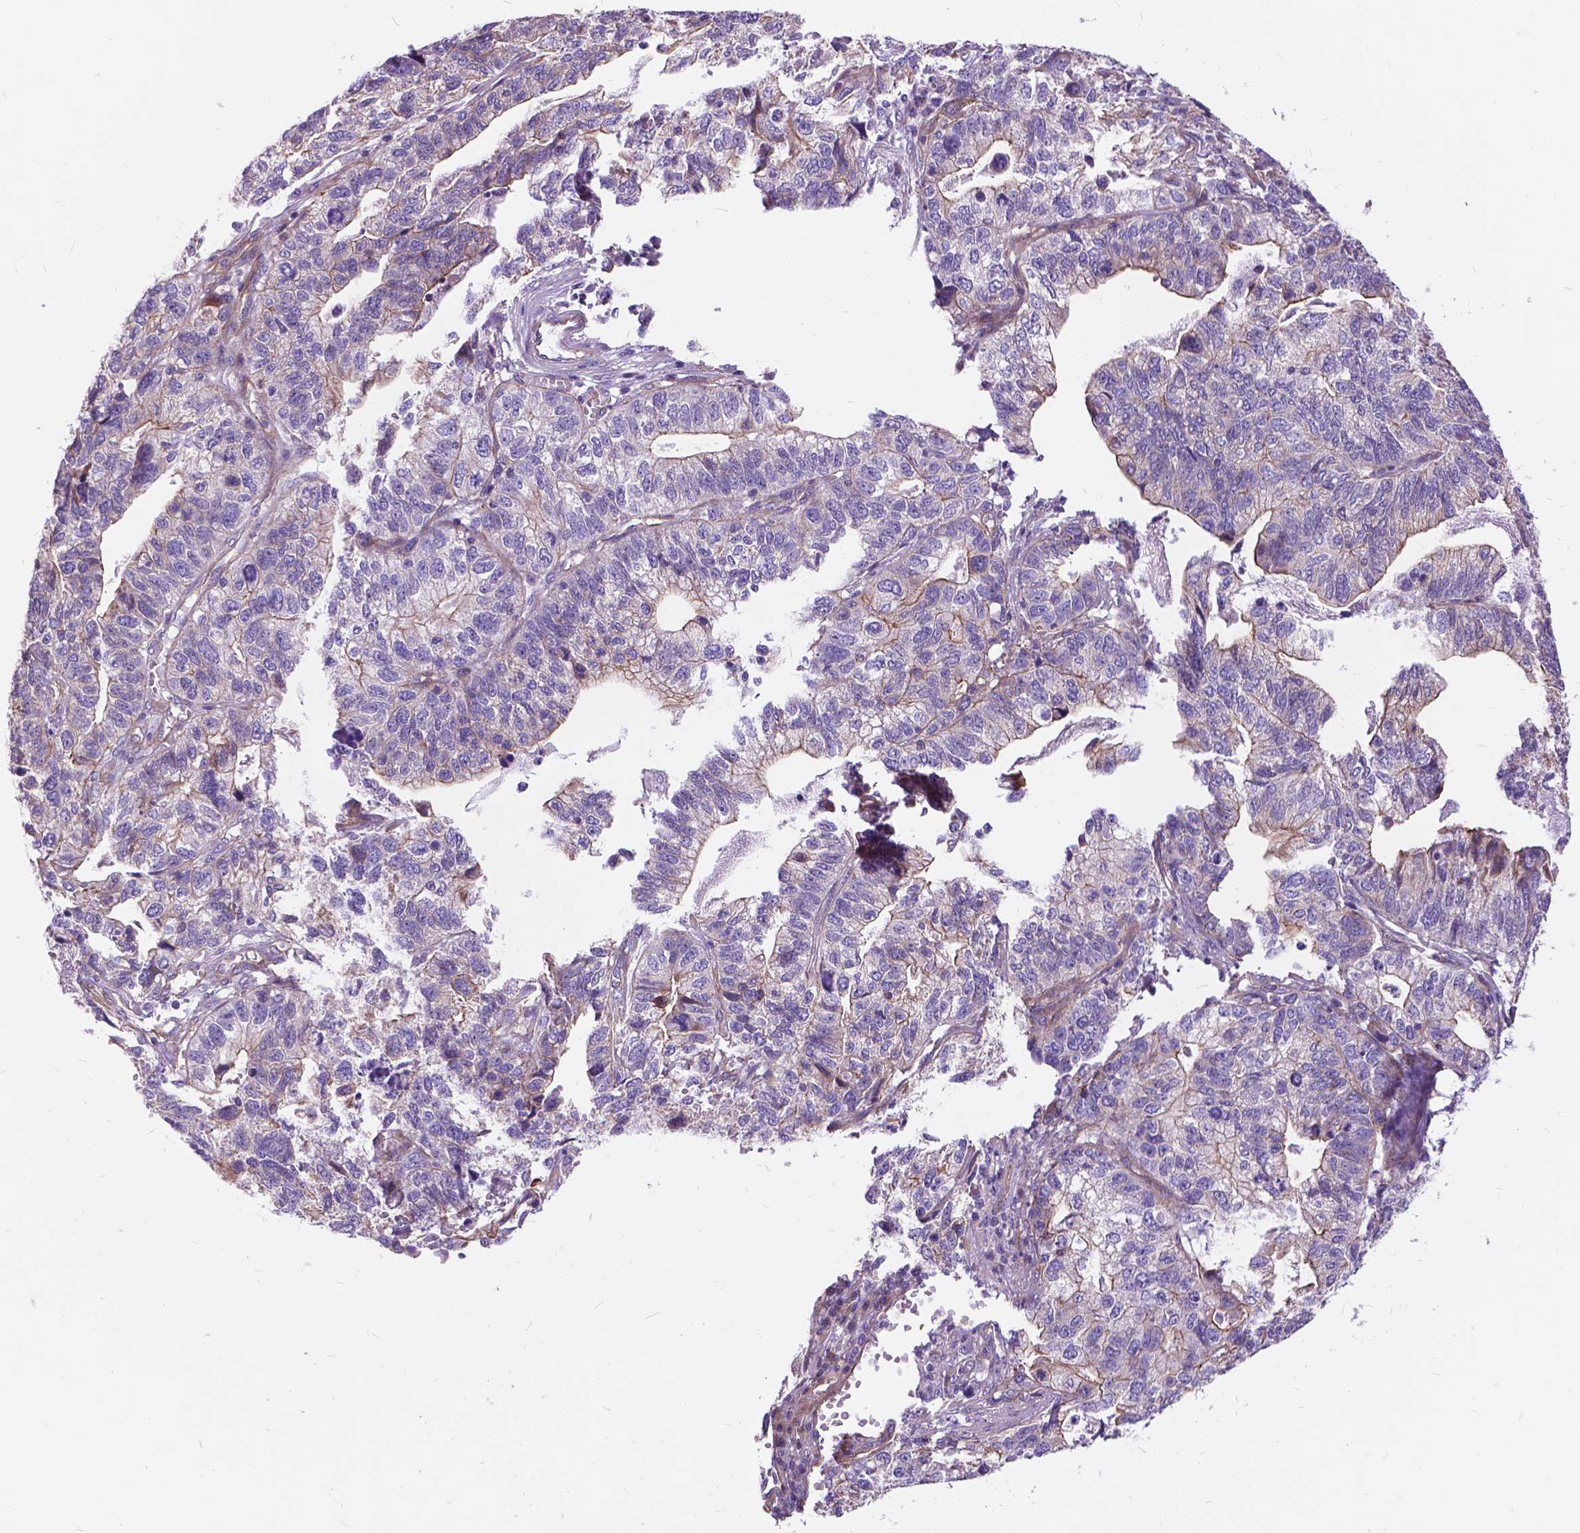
{"staining": {"intensity": "moderate", "quantity": "<25%", "location": "cytoplasmic/membranous"}, "tissue": "stomach cancer", "cell_type": "Tumor cells", "image_type": "cancer", "snomed": [{"axis": "morphology", "description": "Adenocarcinoma, NOS"}, {"axis": "topography", "description": "Stomach, upper"}], "caption": "Immunohistochemical staining of stomach adenocarcinoma displays low levels of moderate cytoplasmic/membranous expression in approximately <25% of tumor cells. Using DAB (brown) and hematoxylin (blue) stains, captured at high magnification using brightfield microscopy.", "gene": "FLT4", "patient": {"sex": "female", "age": 67}}